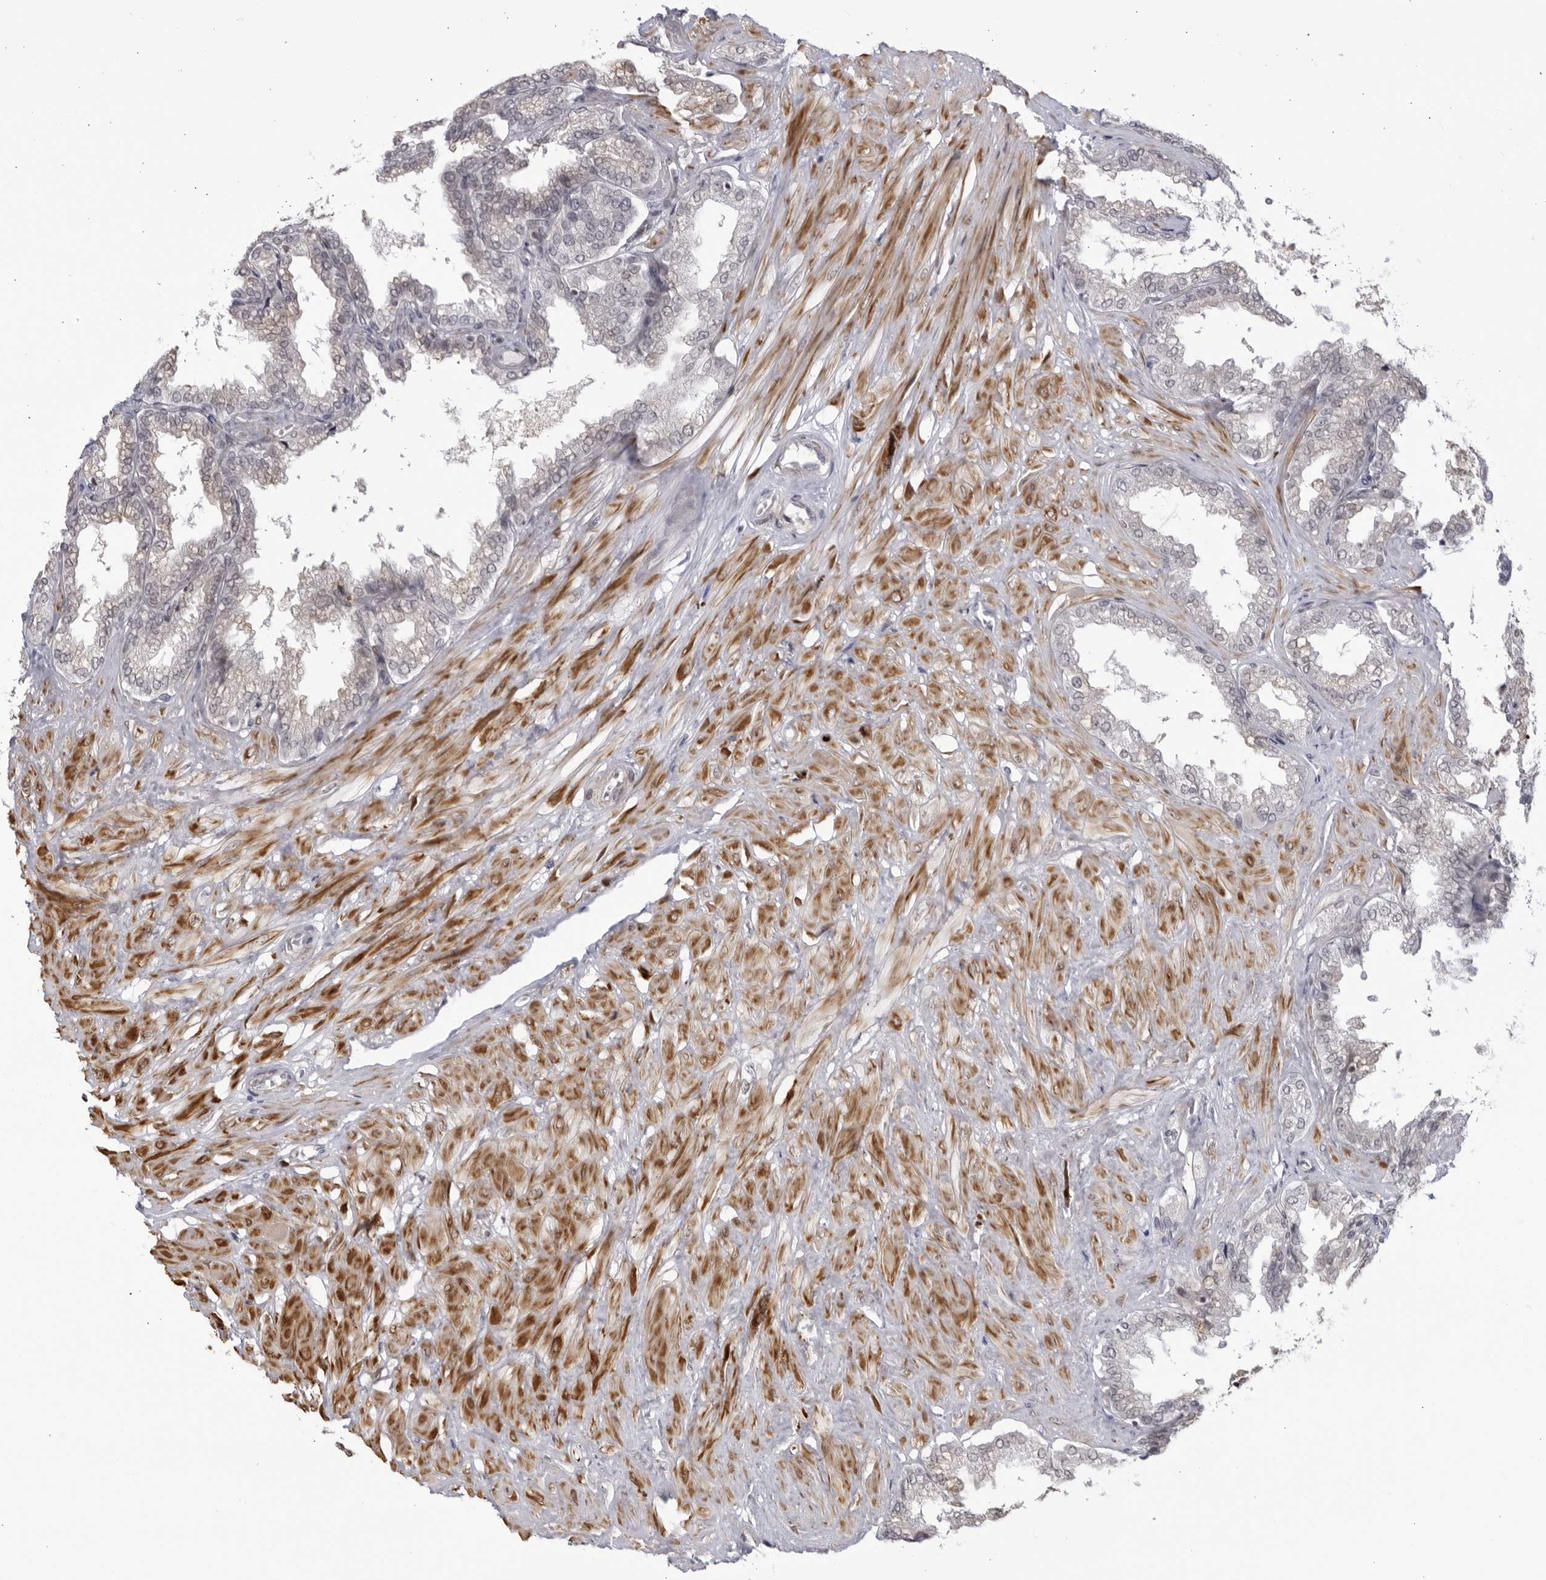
{"staining": {"intensity": "negative", "quantity": "none", "location": "none"}, "tissue": "seminal vesicle", "cell_type": "Glandular cells", "image_type": "normal", "snomed": [{"axis": "morphology", "description": "Normal tissue, NOS"}, {"axis": "topography", "description": "Seminal veicle"}], "caption": "Glandular cells show no significant protein expression in benign seminal vesicle. (DAB (3,3'-diaminobenzidine) IHC visualized using brightfield microscopy, high magnification).", "gene": "CNBD1", "patient": {"sex": "male", "age": 46}}